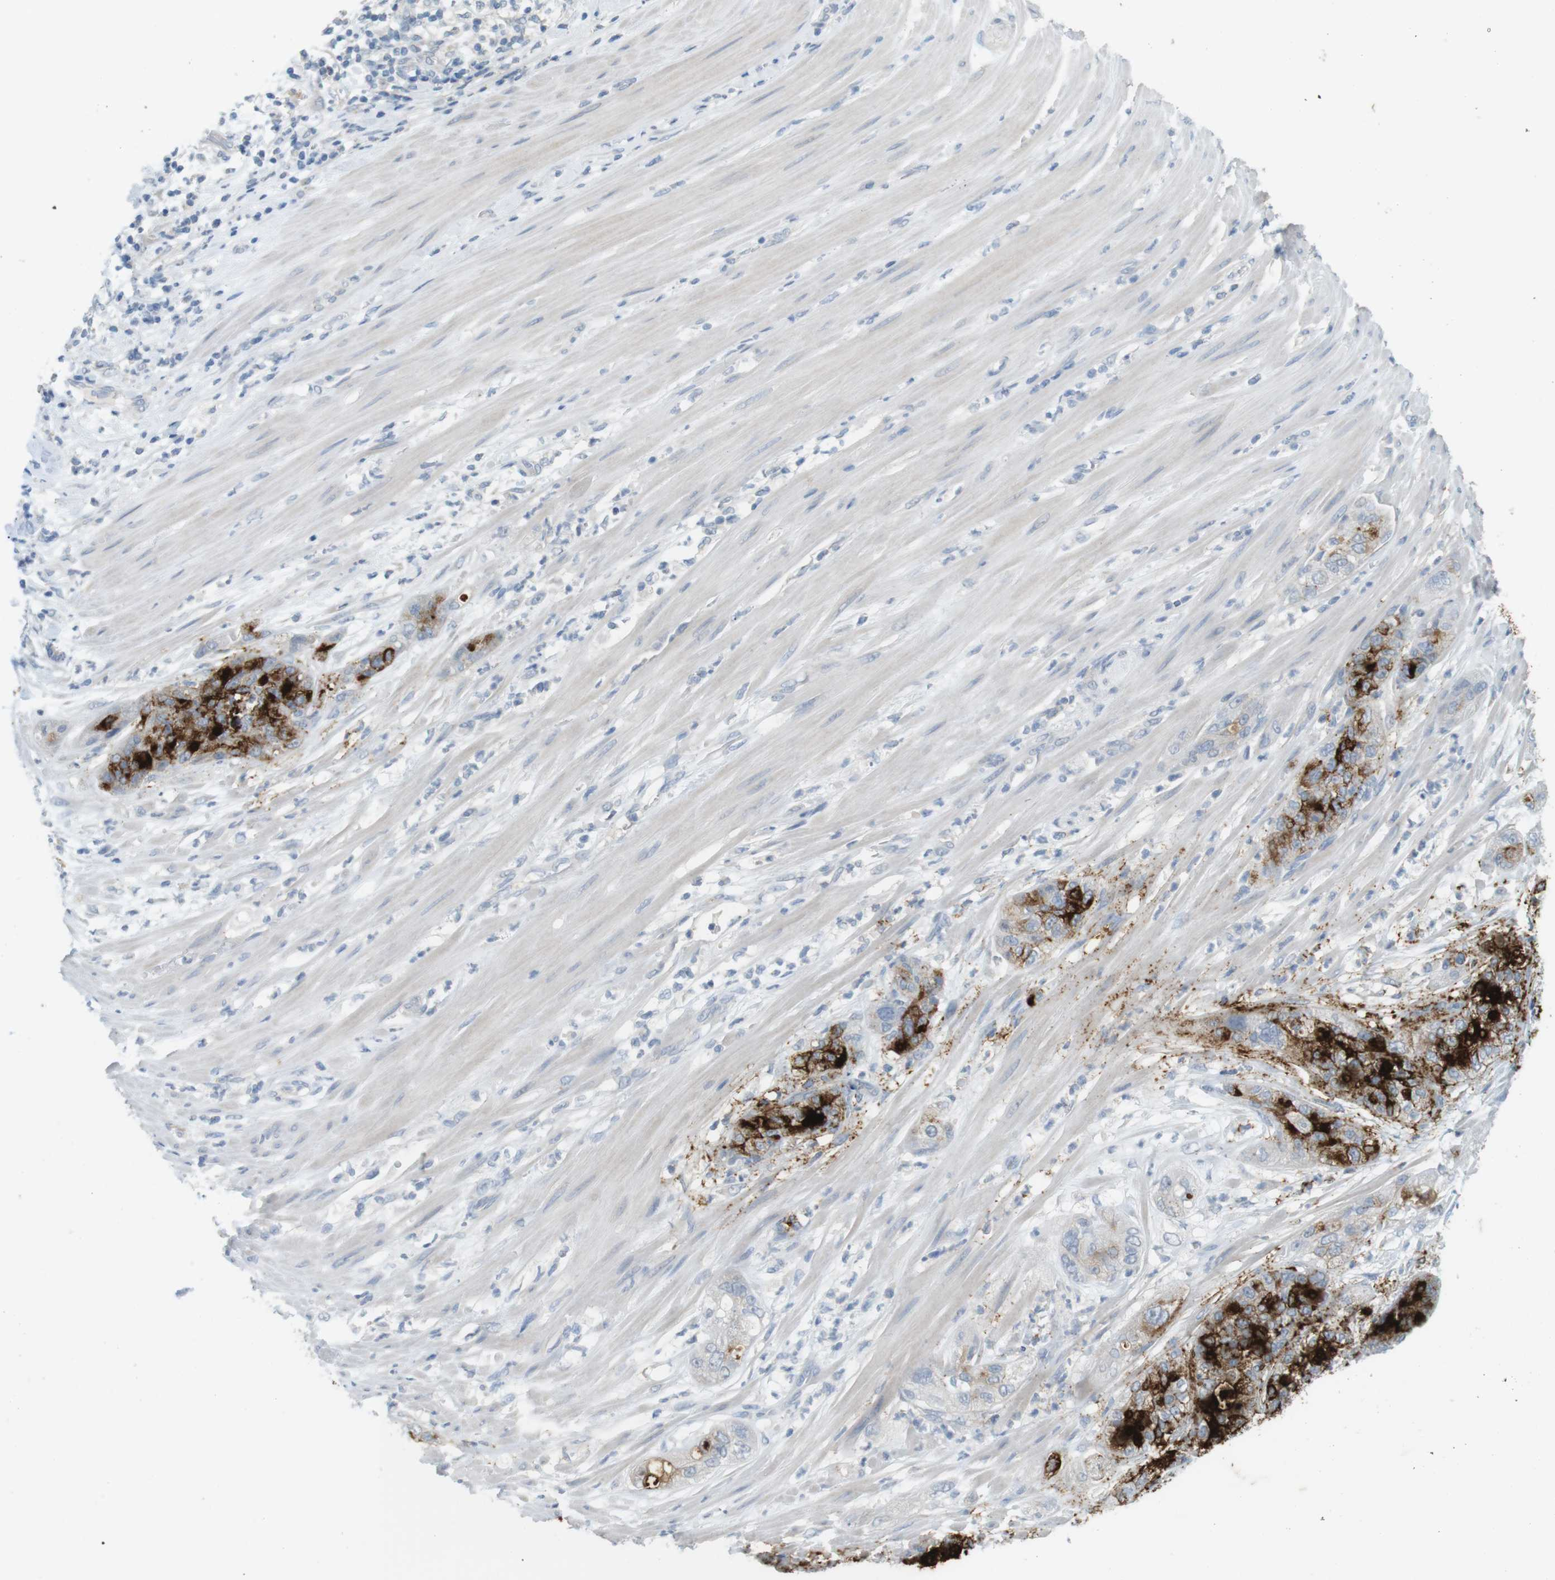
{"staining": {"intensity": "strong", "quantity": ">75%", "location": "cytoplasmic/membranous"}, "tissue": "pancreatic cancer", "cell_type": "Tumor cells", "image_type": "cancer", "snomed": [{"axis": "morphology", "description": "Adenocarcinoma, NOS"}, {"axis": "topography", "description": "Pancreas"}], "caption": "Immunohistochemistry (IHC) histopathology image of neoplastic tissue: adenocarcinoma (pancreatic) stained using immunohistochemistry (IHC) shows high levels of strong protein expression localized specifically in the cytoplasmic/membranous of tumor cells, appearing as a cytoplasmic/membranous brown color.", "gene": "MUC5B", "patient": {"sex": "female", "age": 78}}